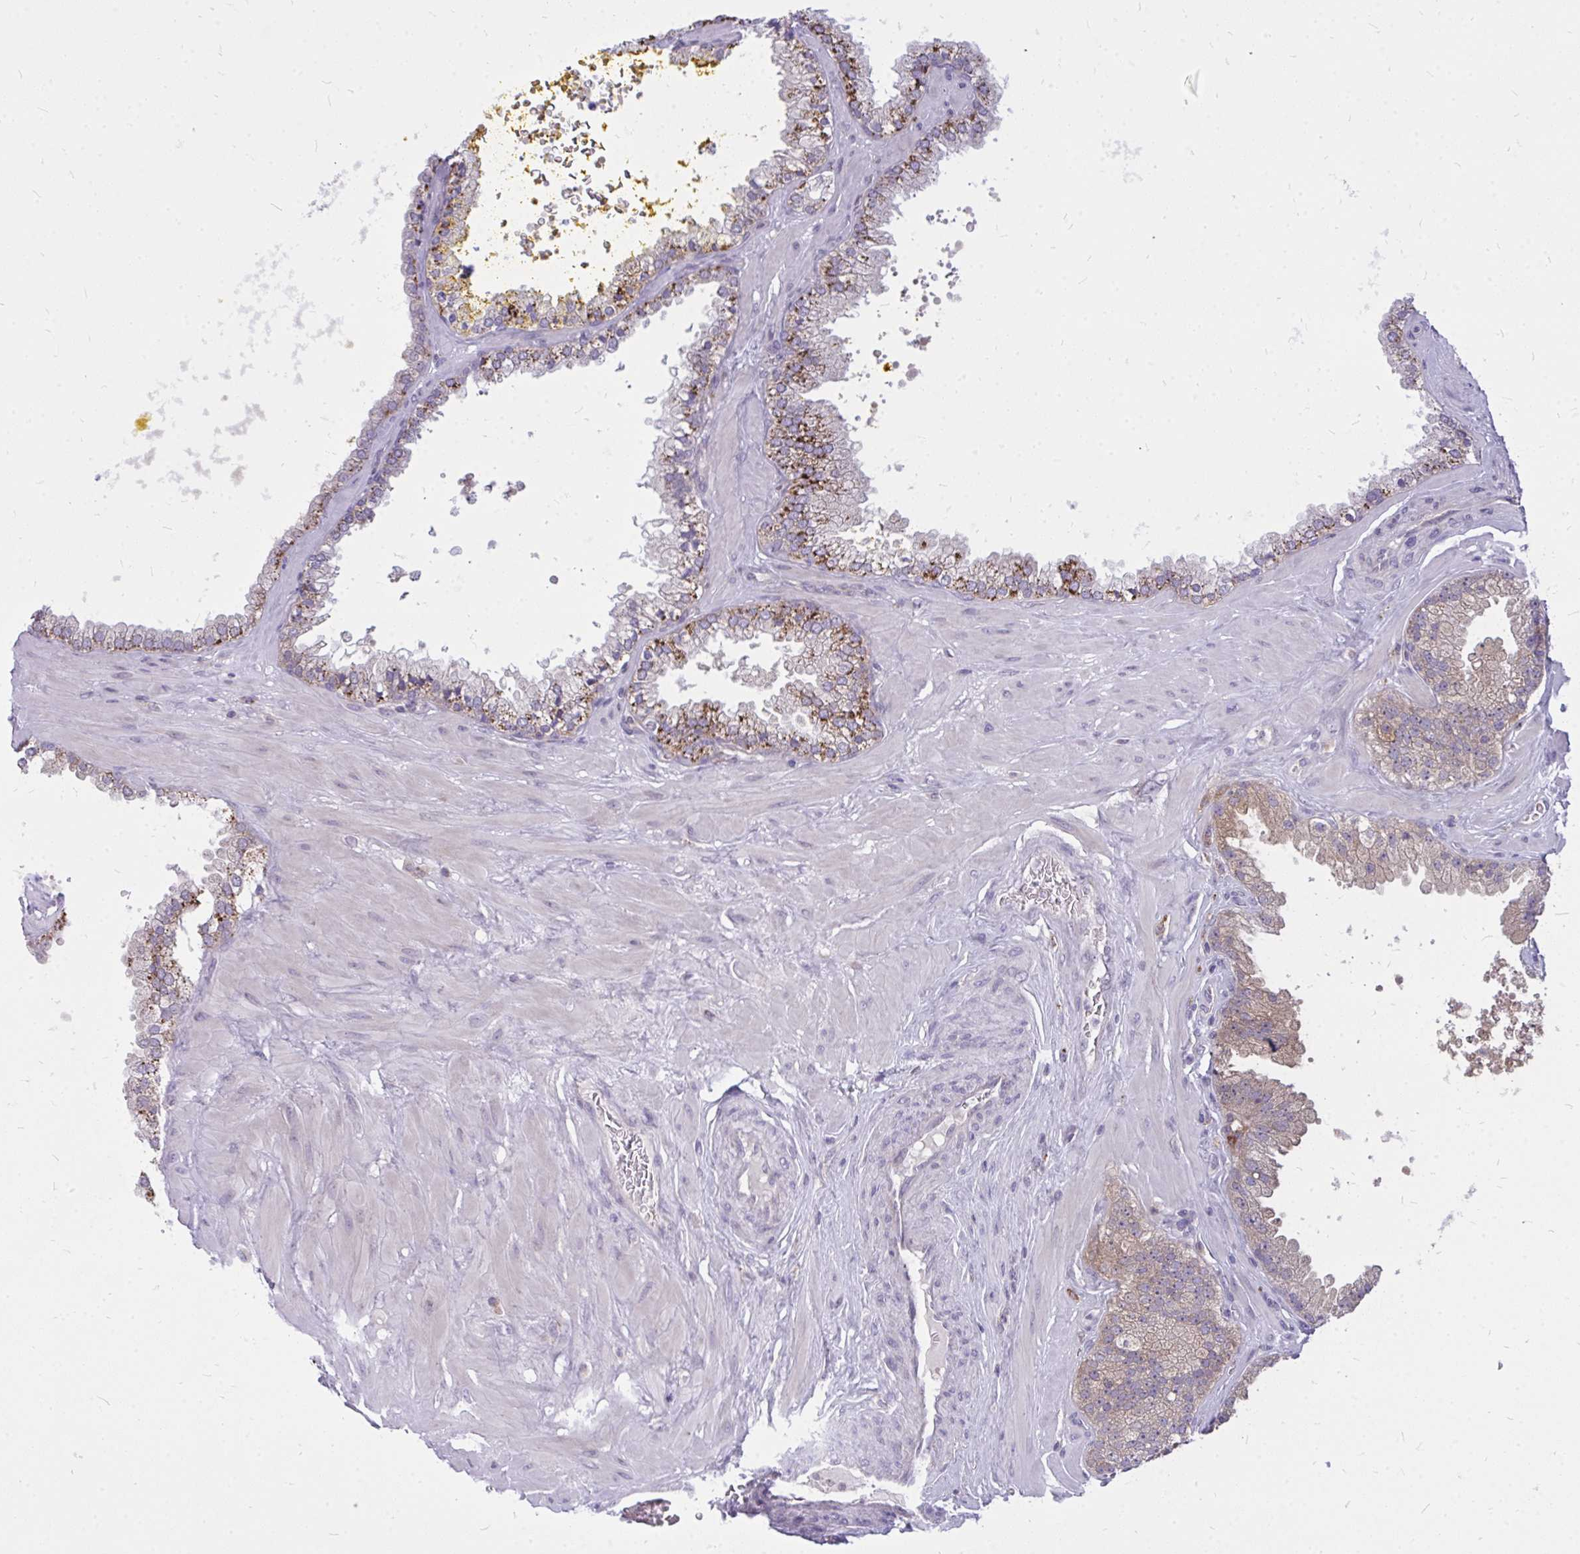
{"staining": {"intensity": "moderate", "quantity": "25%-75%", "location": "cytoplasmic/membranous"}, "tissue": "prostate cancer", "cell_type": "Tumor cells", "image_type": "cancer", "snomed": [{"axis": "morphology", "description": "Adenocarcinoma, High grade"}, {"axis": "topography", "description": "Prostate"}], "caption": "Prostate adenocarcinoma (high-grade) stained for a protein (brown) displays moderate cytoplasmic/membranous positive expression in about 25%-75% of tumor cells.", "gene": "ZSCAN25", "patient": {"sex": "male", "age": 66}}